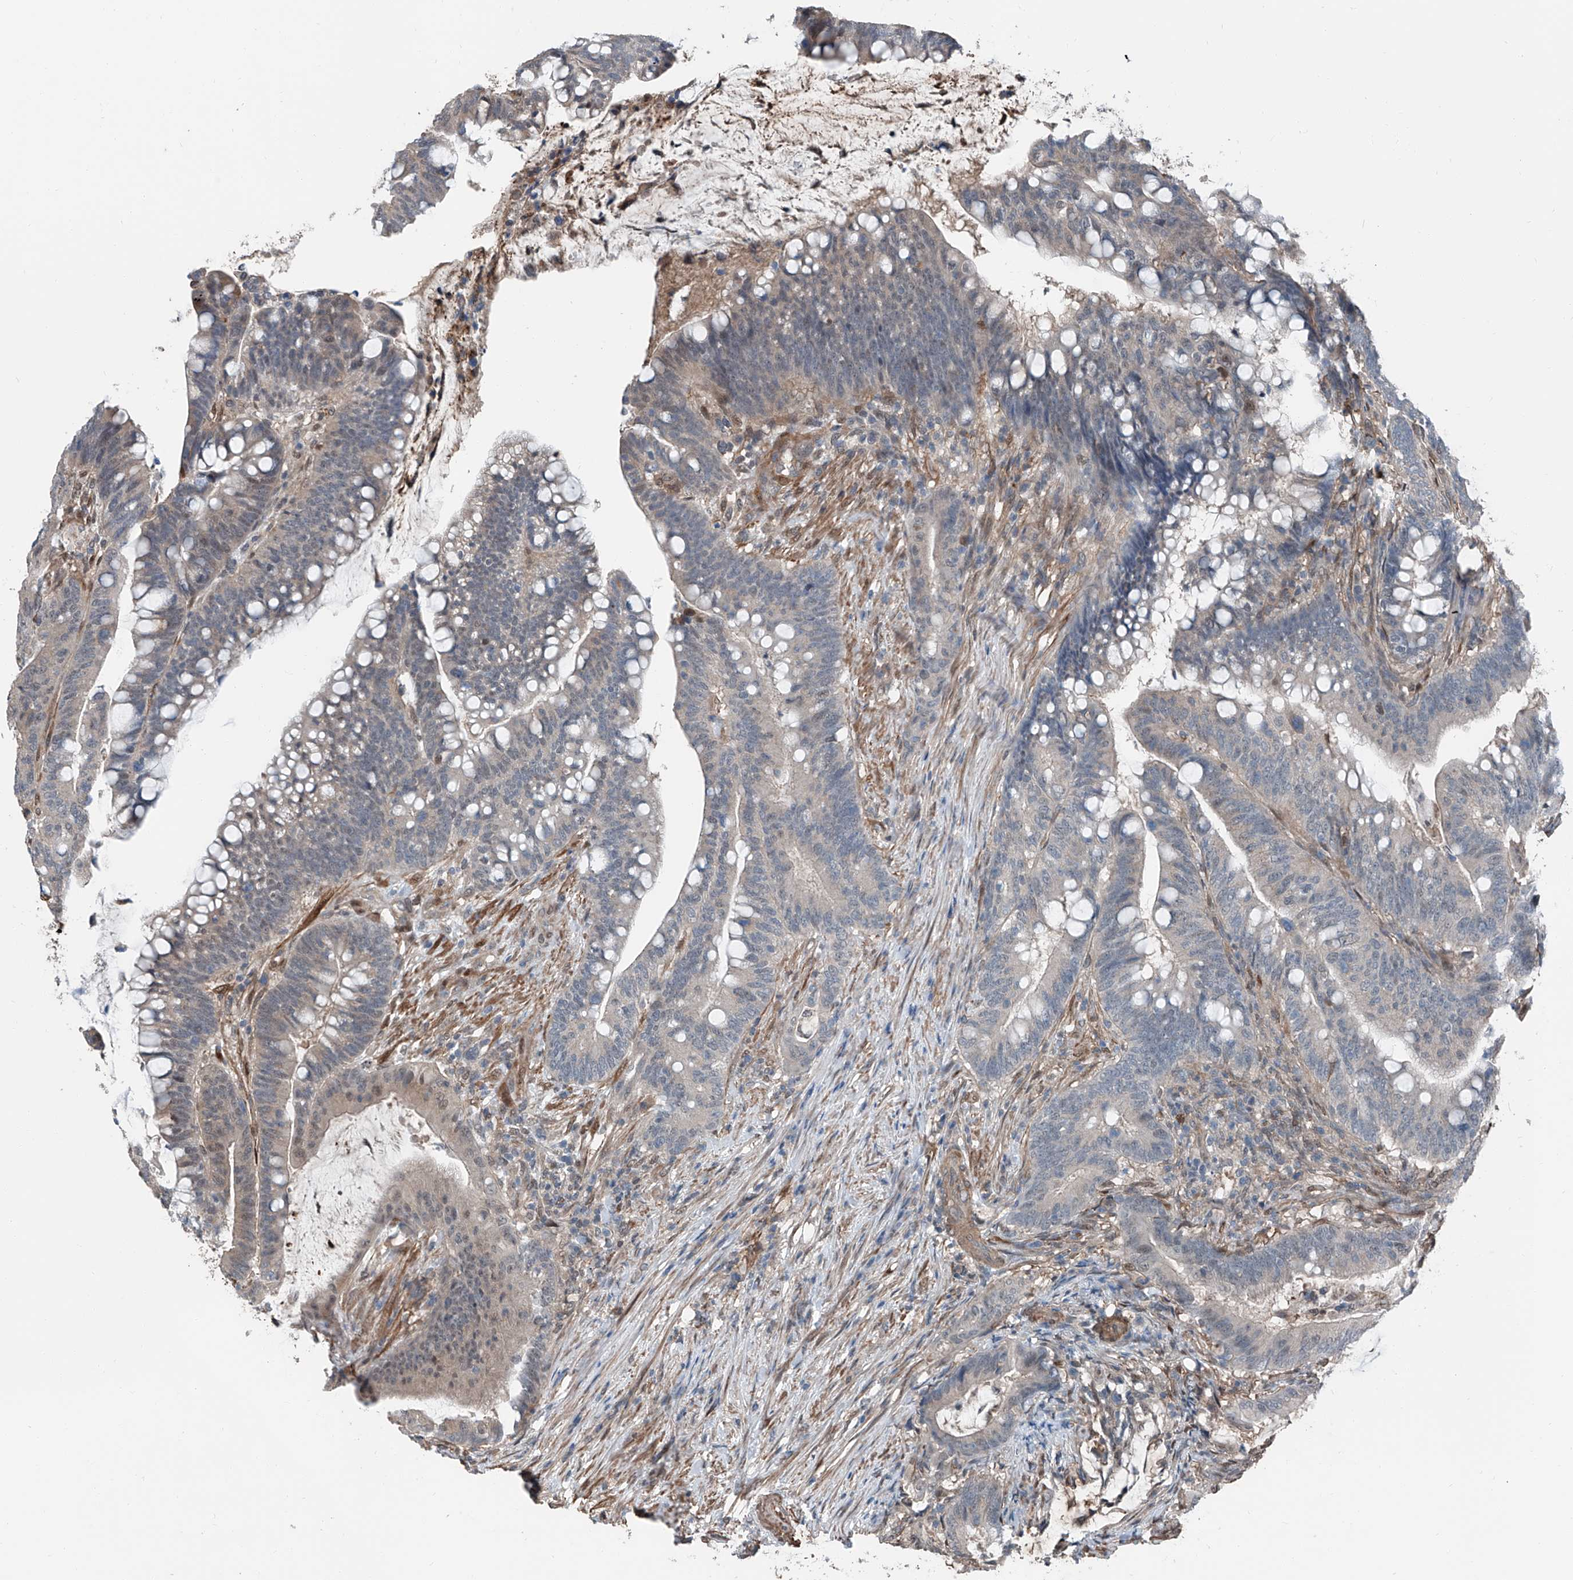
{"staining": {"intensity": "weak", "quantity": ">75%", "location": "cytoplasmic/membranous,nuclear"}, "tissue": "colorectal cancer", "cell_type": "Tumor cells", "image_type": "cancer", "snomed": [{"axis": "morphology", "description": "Adenocarcinoma, NOS"}, {"axis": "topography", "description": "Colon"}], "caption": "High-magnification brightfield microscopy of colorectal cancer (adenocarcinoma) stained with DAB (brown) and counterstained with hematoxylin (blue). tumor cells exhibit weak cytoplasmic/membranous and nuclear positivity is seen in about>75% of cells.", "gene": "HSPA6", "patient": {"sex": "female", "age": 66}}